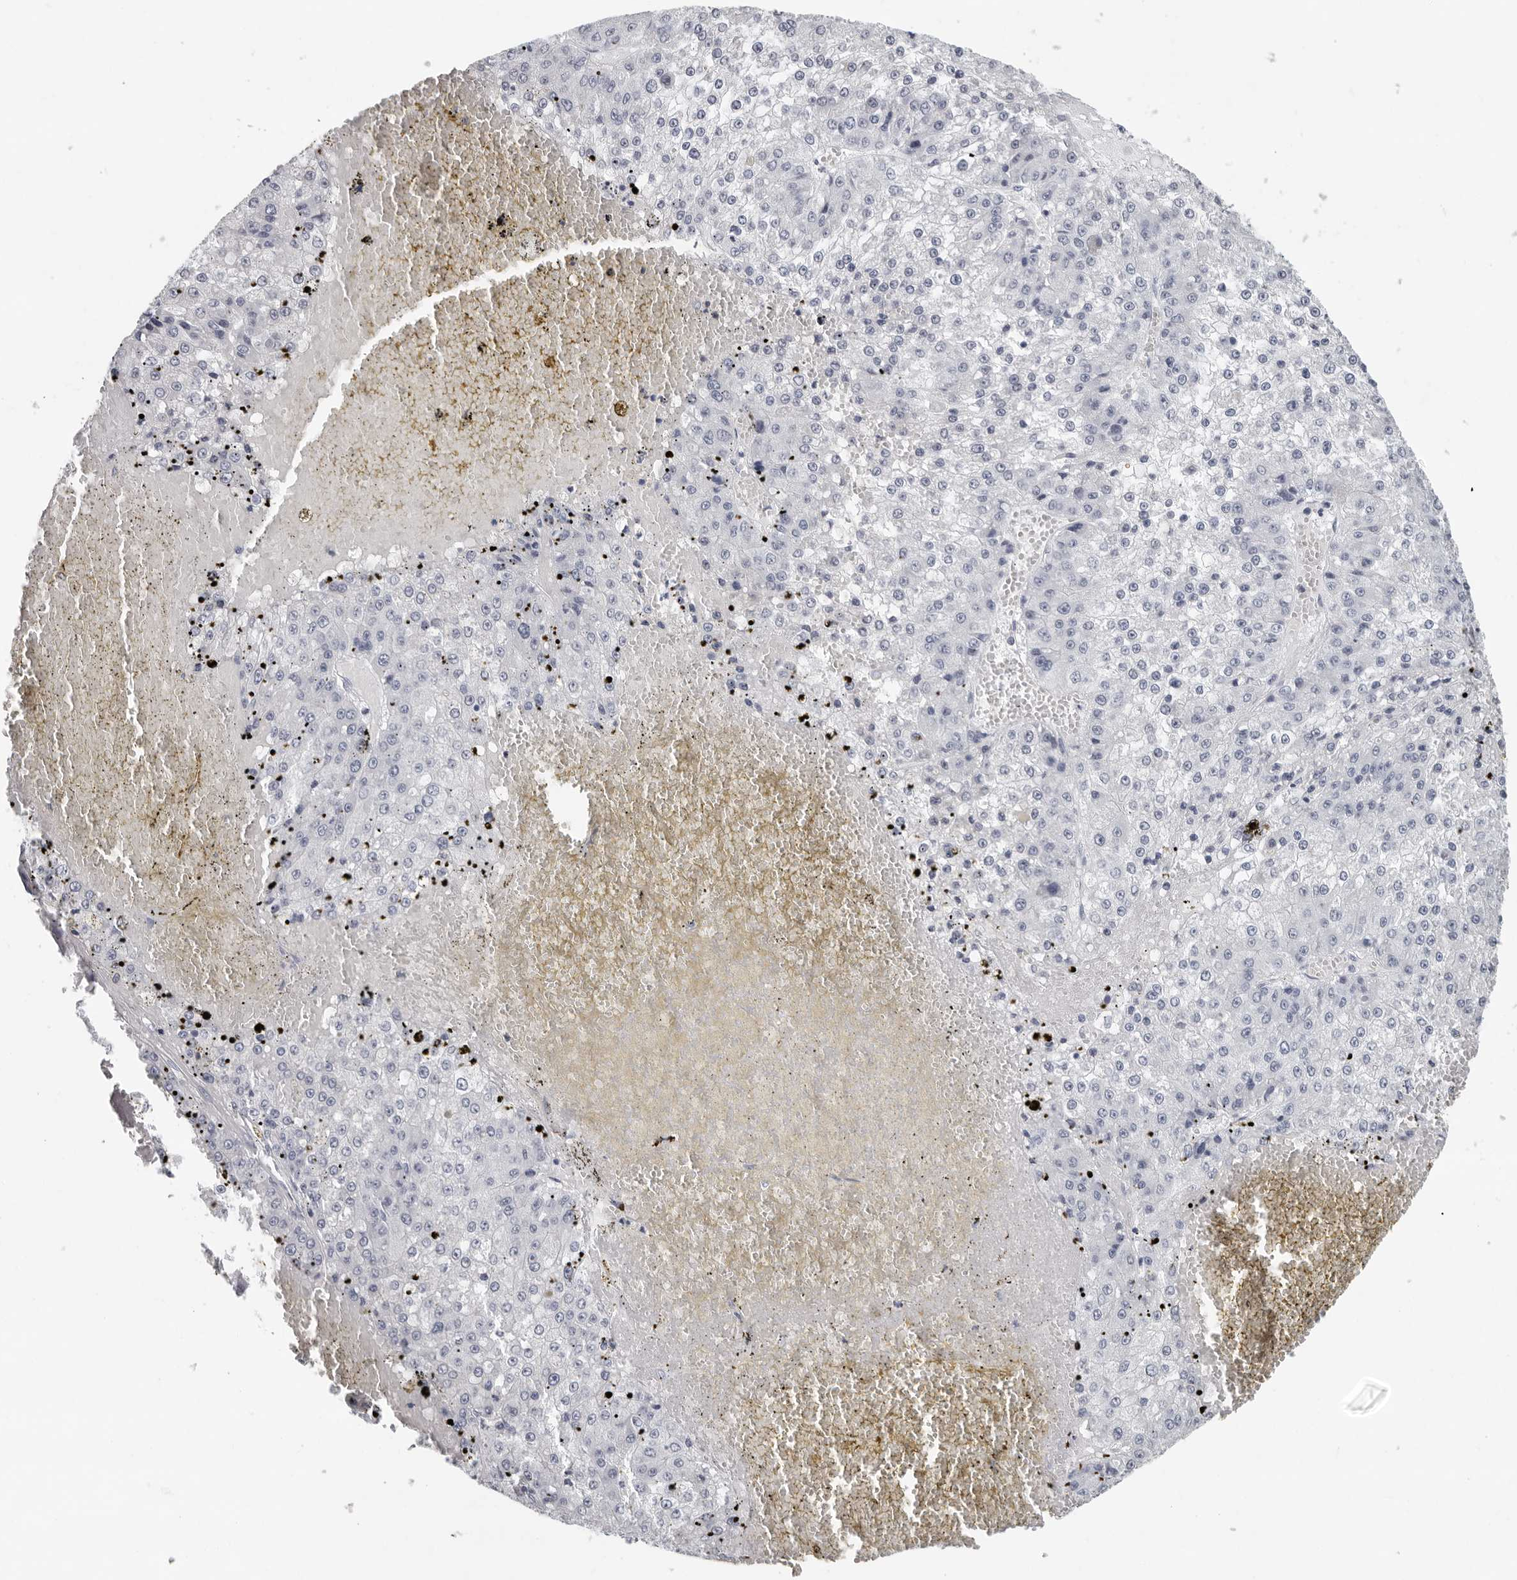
{"staining": {"intensity": "negative", "quantity": "none", "location": "none"}, "tissue": "liver cancer", "cell_type": "Tumor cells", "image_type": "cancer", "snomed": [{"axis": "morphology", "description": "Carcinoma, Hepatocellular, NOS"}, {"axis": "topography", "description": "Liver"}], "caption": "This is a photomicrograph of immunohistochemistry (IHC) staining of hepatocellular carcinoma (liver), which shows no expression in tumor cells.", "gene": "CCDC28B", "patient": {"sex": "female", "age": 73}}